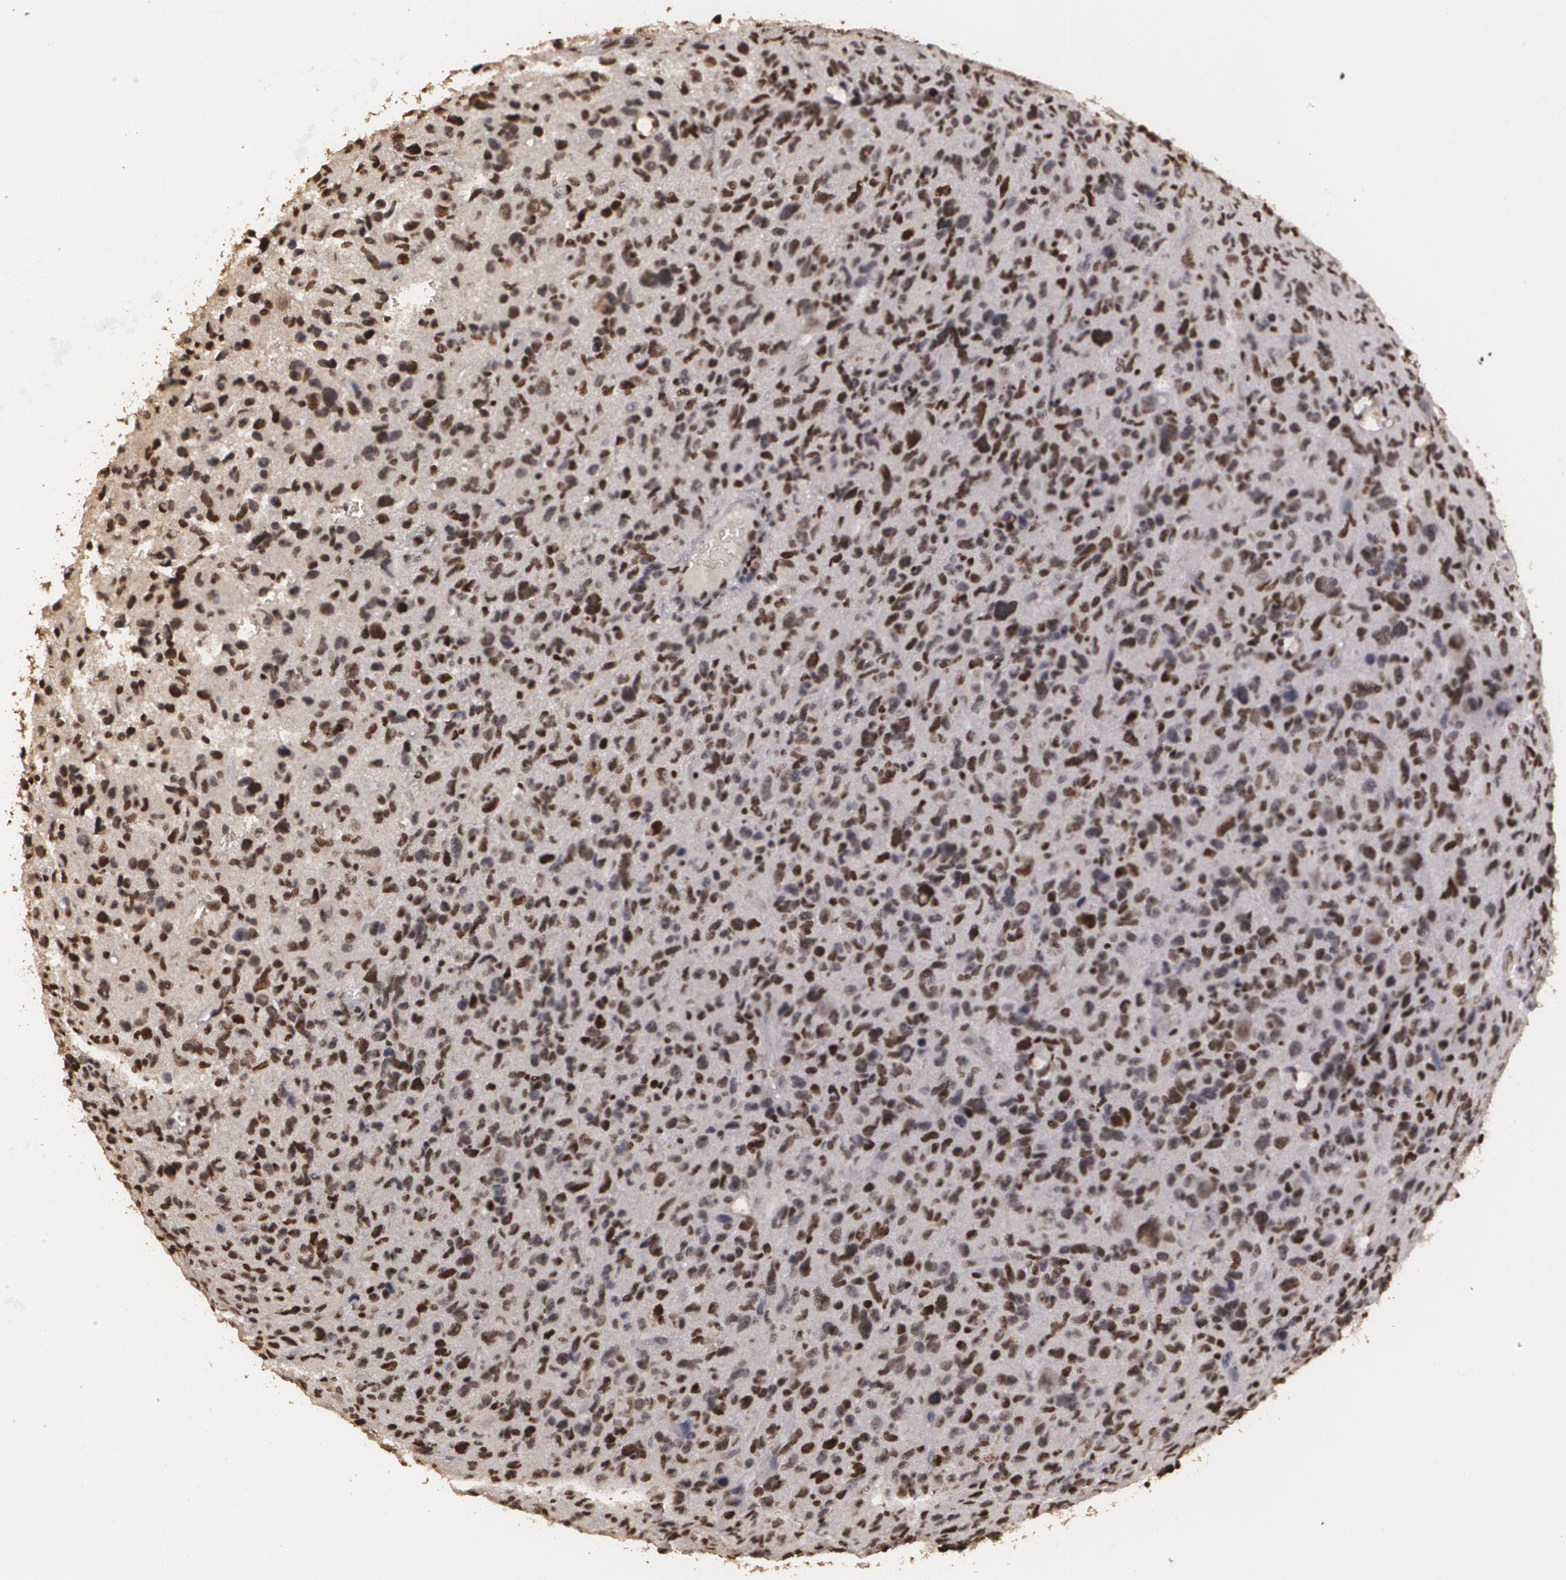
{"staining": {"intensity": "strong", "quantity": "25%-75%", "location": "nuclear"}, "tissue": "glioma", "cell_type": "Tumor cells", "image_type": "cancer", "snomed": [{"axis": "morphology", "description": "Glioma, malignant, High grade"}, {"axis": "topography", "description": "Brain"}], "caption": "Immunohistochemistry (IHC) staining of glioma, which demonstrates high levels of strong nuclear staining in about 25%-75% of tumor cells indicating strong nuclear protein positivity. The staining was performed using DAB (3,3'-diaminobenzidine) (brown) for protein detection and nuclei were counterstained in hematoxylin (blue).", "gene": "RCOR1", "patient": {"sex": "female", "age": 60}}